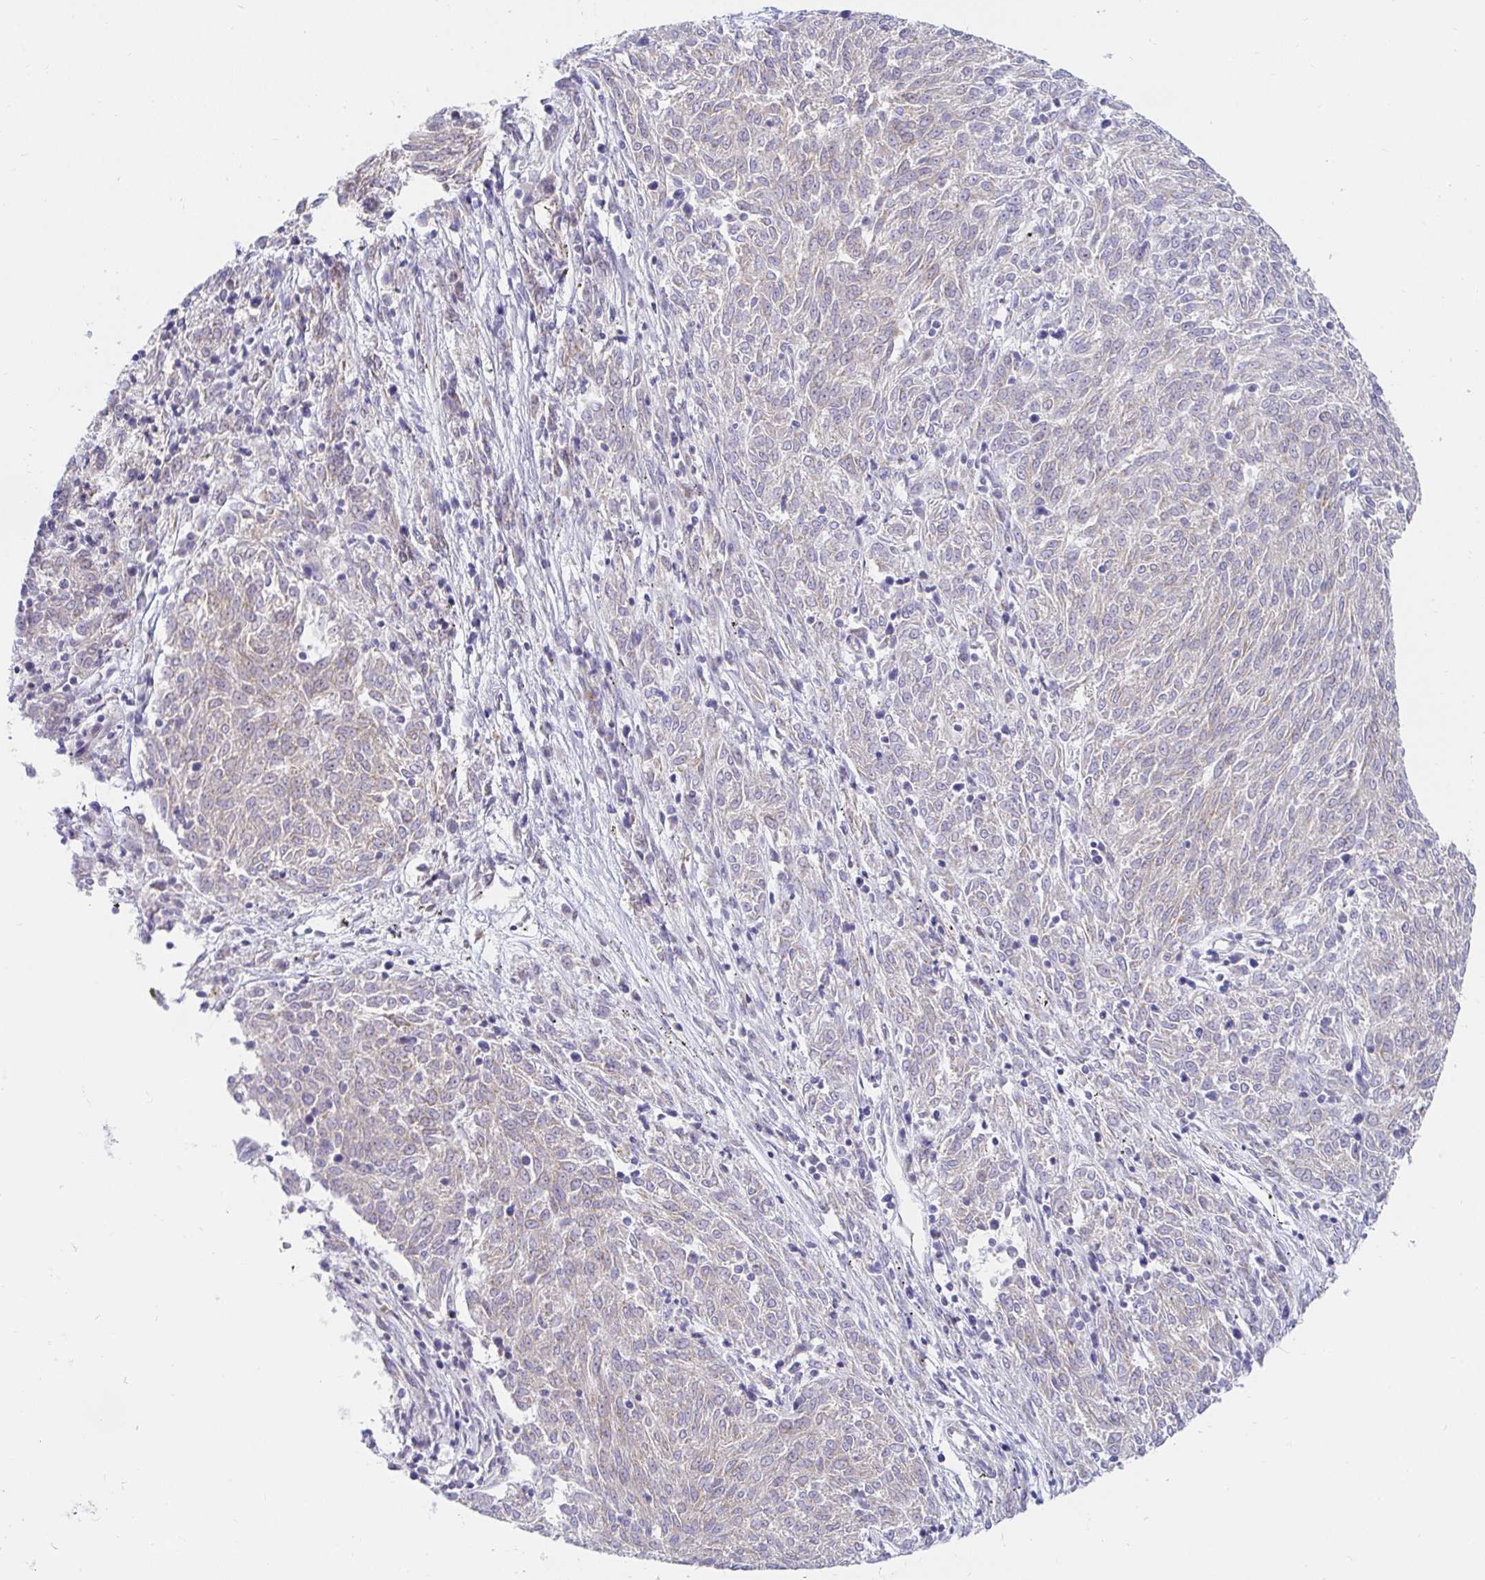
{"staining": {"intensity": "negative", "quantity": "none", "location": "none"}, "tissue": "melanoma", "cell_type": "Tumor cells", "image_type": "cancer", "snomed": [{"axis": "morphology", "description": "Malignant melanoma, NOS"}, {"axis": "topography", "description": "Skin"}], "caption": "Tumor cells show no significant staining in melanoma. Nuclei are stained in blue.", "gene": "HINFP", "patient": {"sex": "female", "age": 72}}